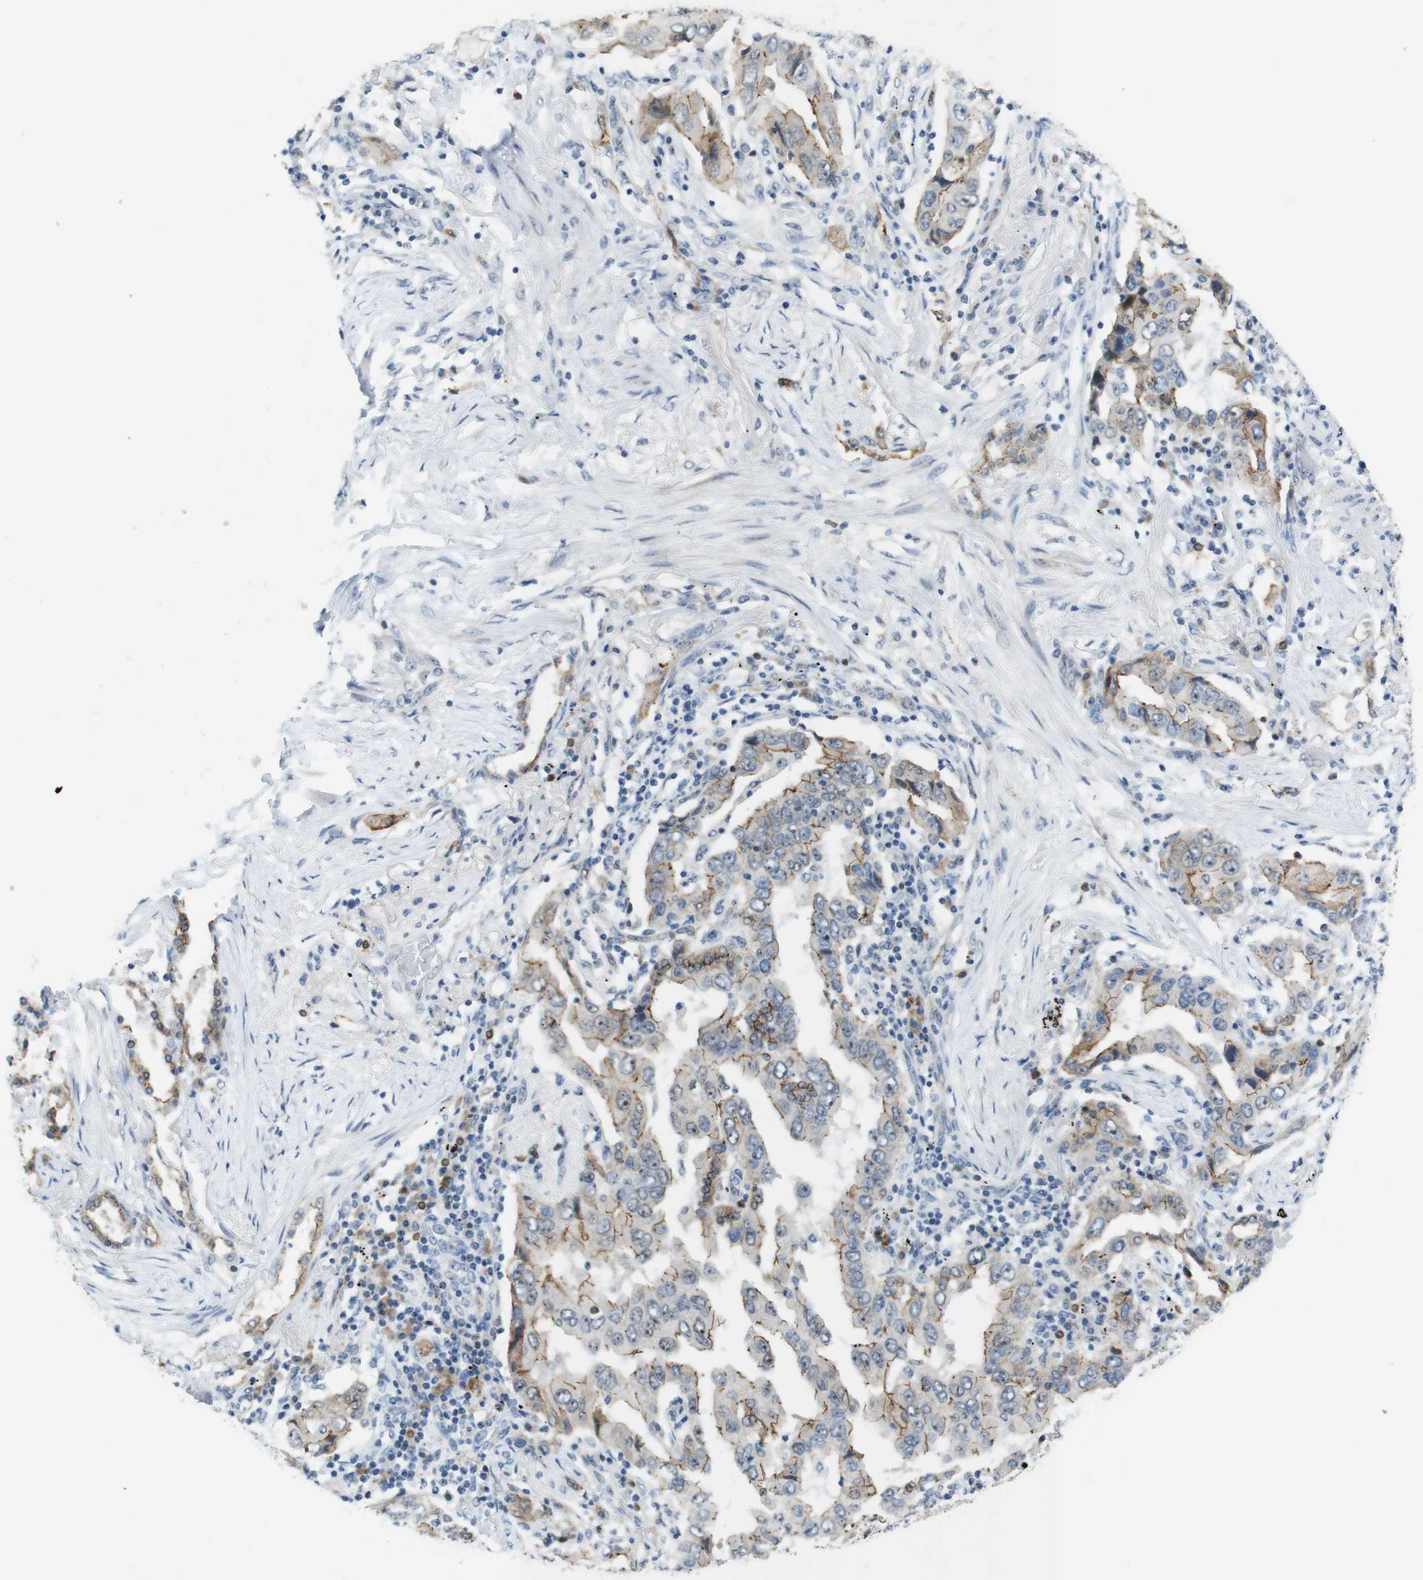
{"staining": {"intensity": "moderate", "quantity": "25%-75%", "location": "cytoplasmic/membranous"}, "tissue": "lung cancer", "cell_type": "Tumor cells", "image_type": "cancer", "snomed": [{"axis": "morphology", "description": "Adenocarcinoma, NOS"}, {"axis": "topography", "description": "Lung"}], "caption": "Moderate cytoplasmic/membranous positivity for a protein is appreciated in about 25%-75% of tumor cells of lung cancer (adenocarcinoma) using immunohistochemistry.", "gene": "TJP3", "patient": {"sex": "female", "age": 65}}